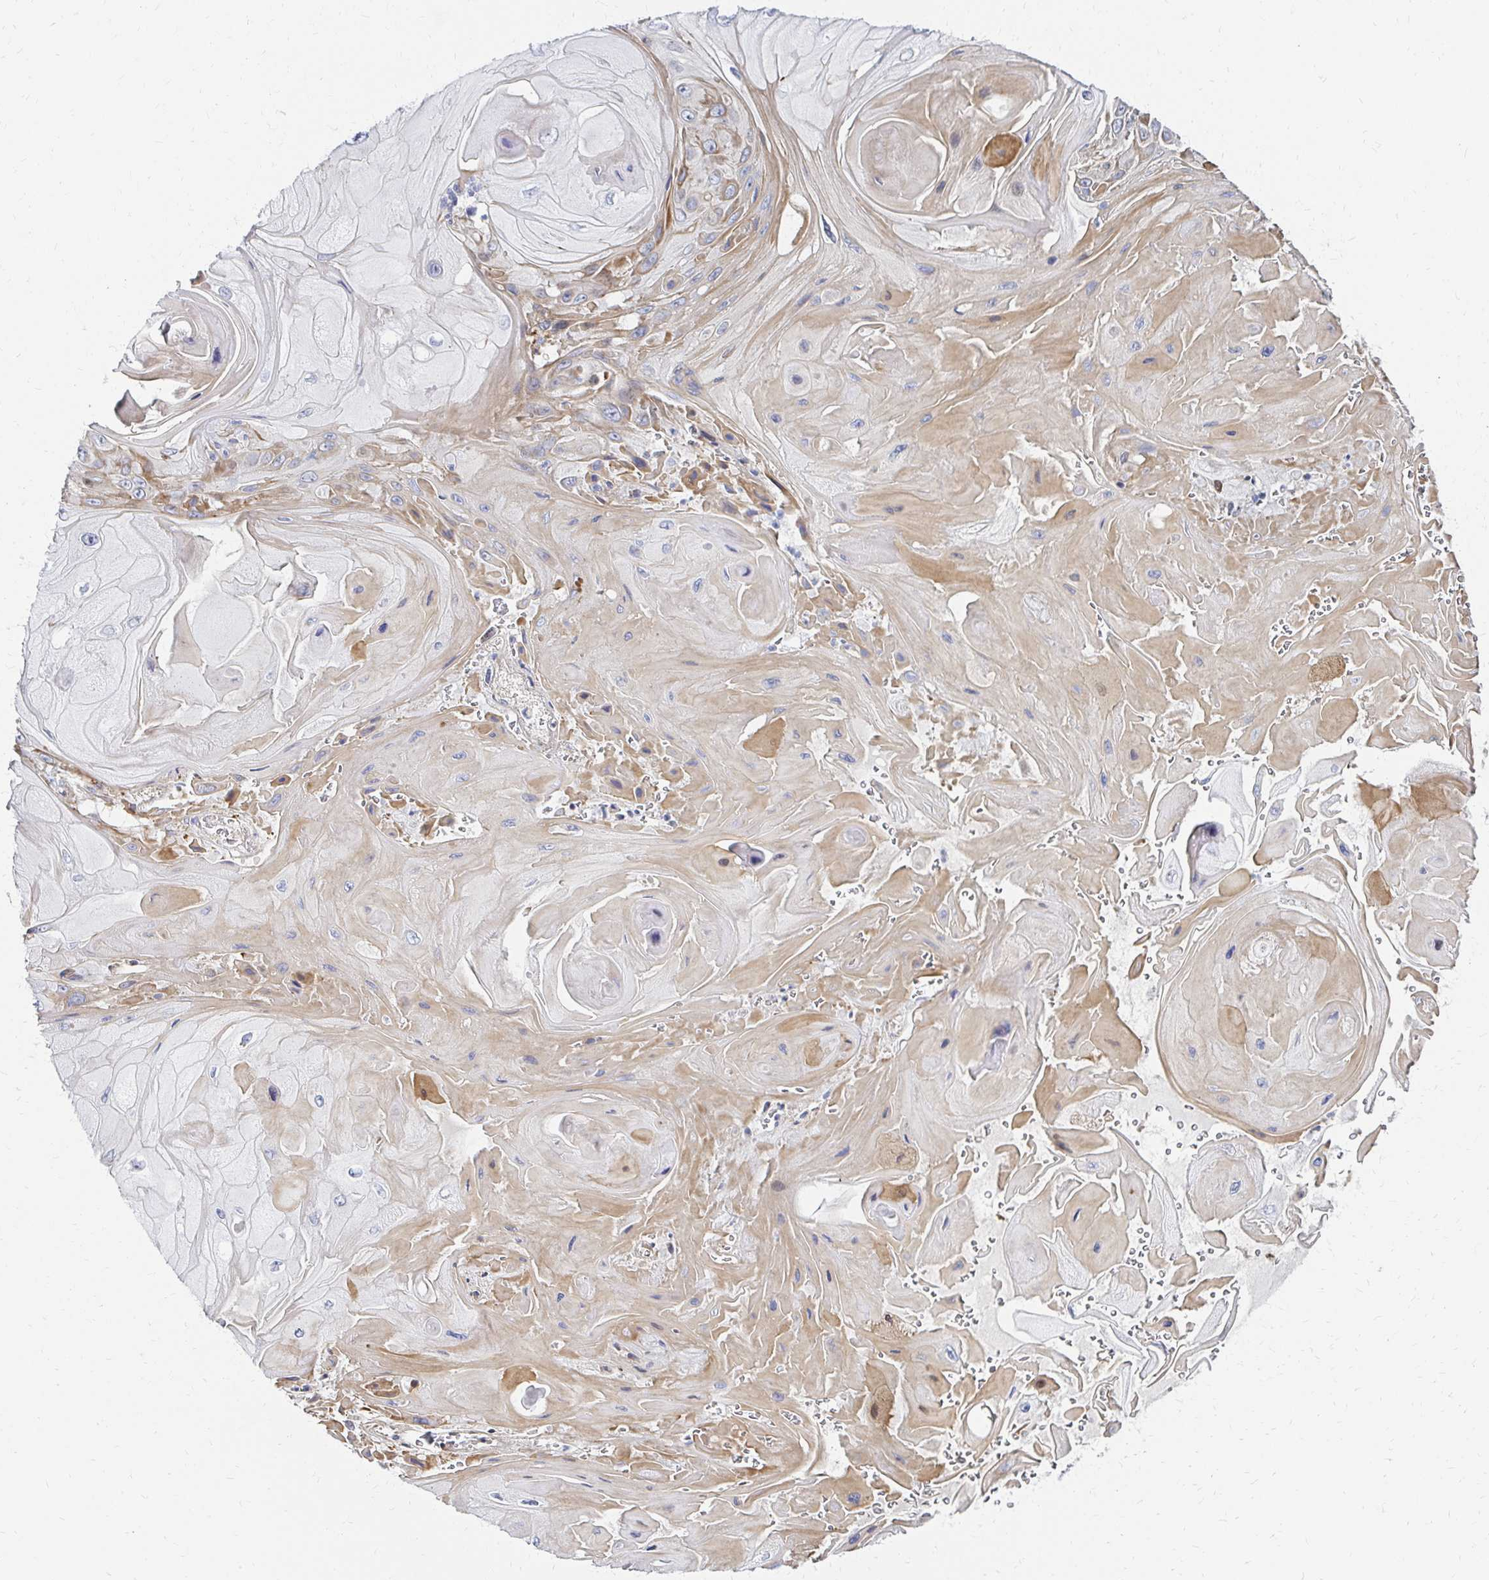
{"staining": {"intensity": "weak", "quantity": "25%-75%", "location": "cytoplasmic/membranous"}, "tissue": "skin cancer", "cell_type": "Tumor cells", "image_type": "cancer", "snomed": [{"axis": "morphology", "description": "Squamous cell carcinoma, NOS"}, {"axis": "topography", "description": "Skin"}], "caption": "This histopathology image shows squamous cell carcinoma (skin) stained with IHC to label a protein in brown. The cytoplasmic/membranous of tumor cells show weak positivity for the protein. Nuclei are counter-stained blue.", "gene": "MAN1A1", "patient": {"sex": "female", "age": 94}}